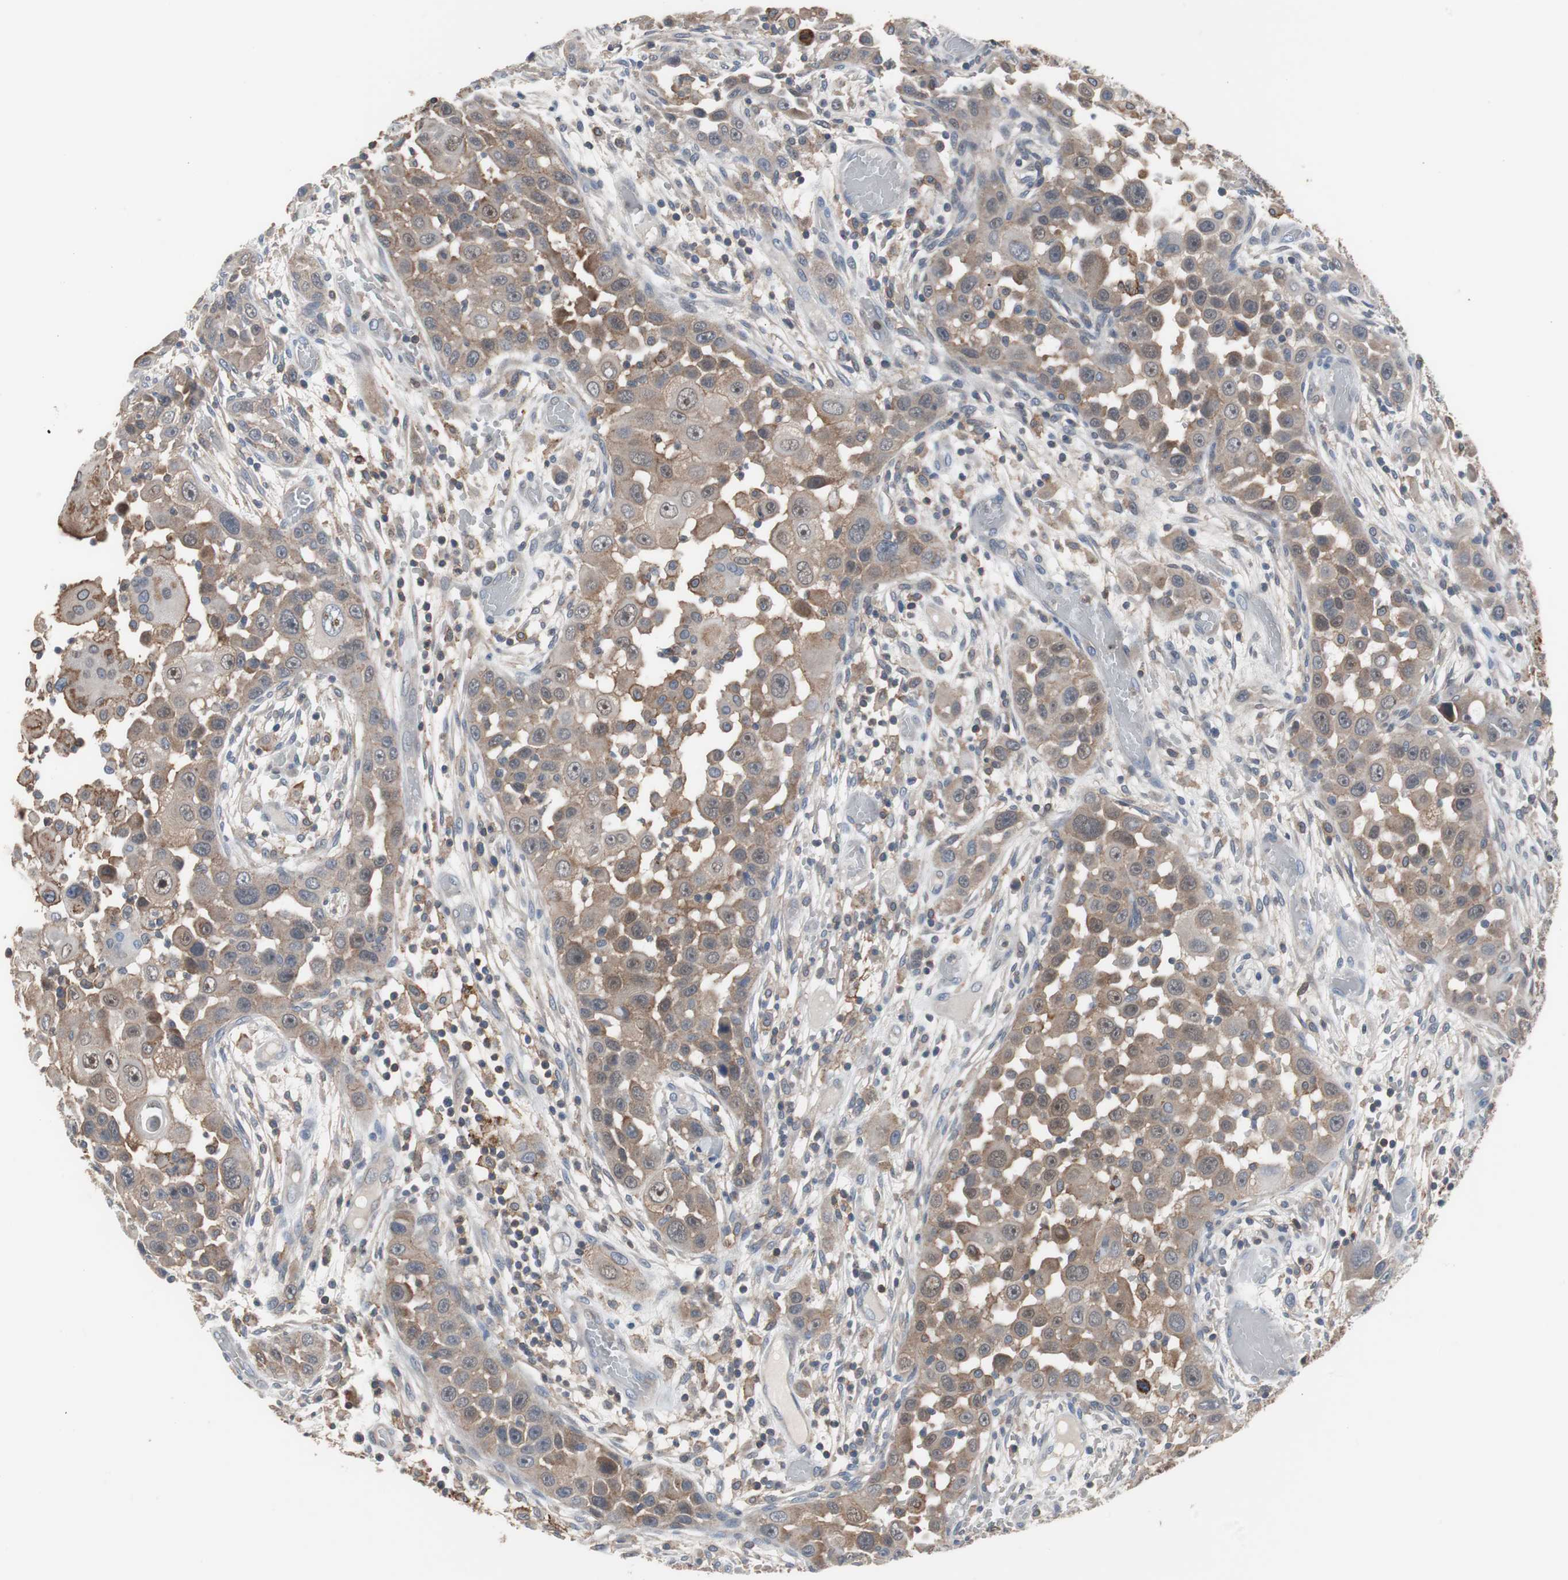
{"staining": {"intensity": "moderate", "quantity": ">75%", "location": "cytoplasmic/membranous"}, "tissue": "head and neck cancer", "cell_type": "Tumor cells", "image_type": "cancer", "snomed": [{"axis": "morphology", "description": "Carcinoma, NOS"}, {"axis": "topography", "description": "Head-Neck"}], "caption": "Carcinoma (head and neck) was stained to show a protein in brown. There is medium levels of moderate cytoplasmic/membranous staining in about >75% of tumor cells.", "gene": "ANXA4", "patient": {"sex": "male", "age": 87}}